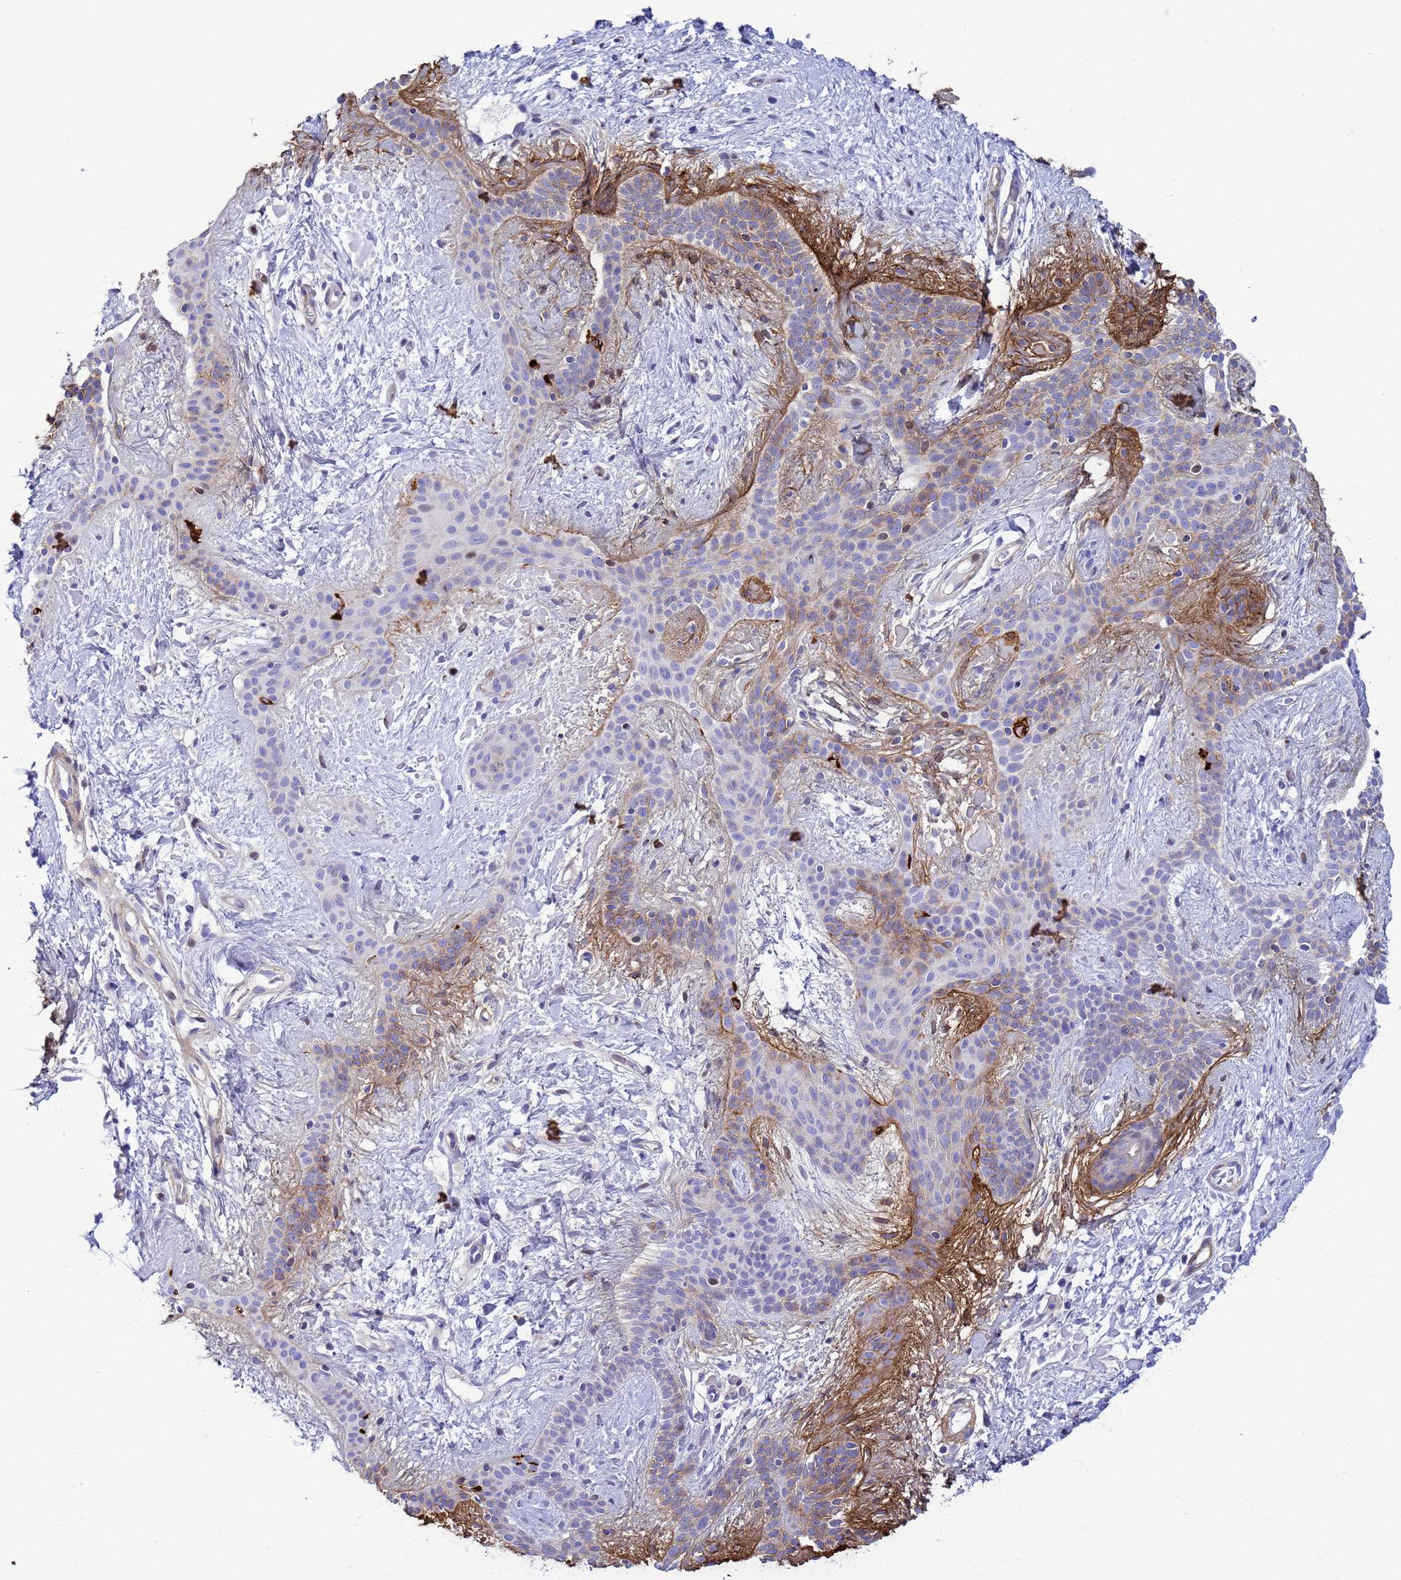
{"staining": {"intensity": "weak", "quantity": "25%-75%", "location": "cytoplasmic/membranous"}, "tissue": "skin cancer", "cell_type": "Tumor cells", "image_type": "cancer", "snomed": [{"axis": "morphology", "description": "Basal cell carcinoma"}, {"axis": "topography", "description": "Skin"}], "caption": "High-magnification brightfield microscopy of basal cell carcinoma (skin) stained with DAB (brown) and counterstained with hematoxylin (blue). tumor cells exhibit weak cytoplasmic/membranous staining is identified in about25%-75% of cells.", "gene": "P2RX7", "patient": {"sex": "male", "age": 78}}